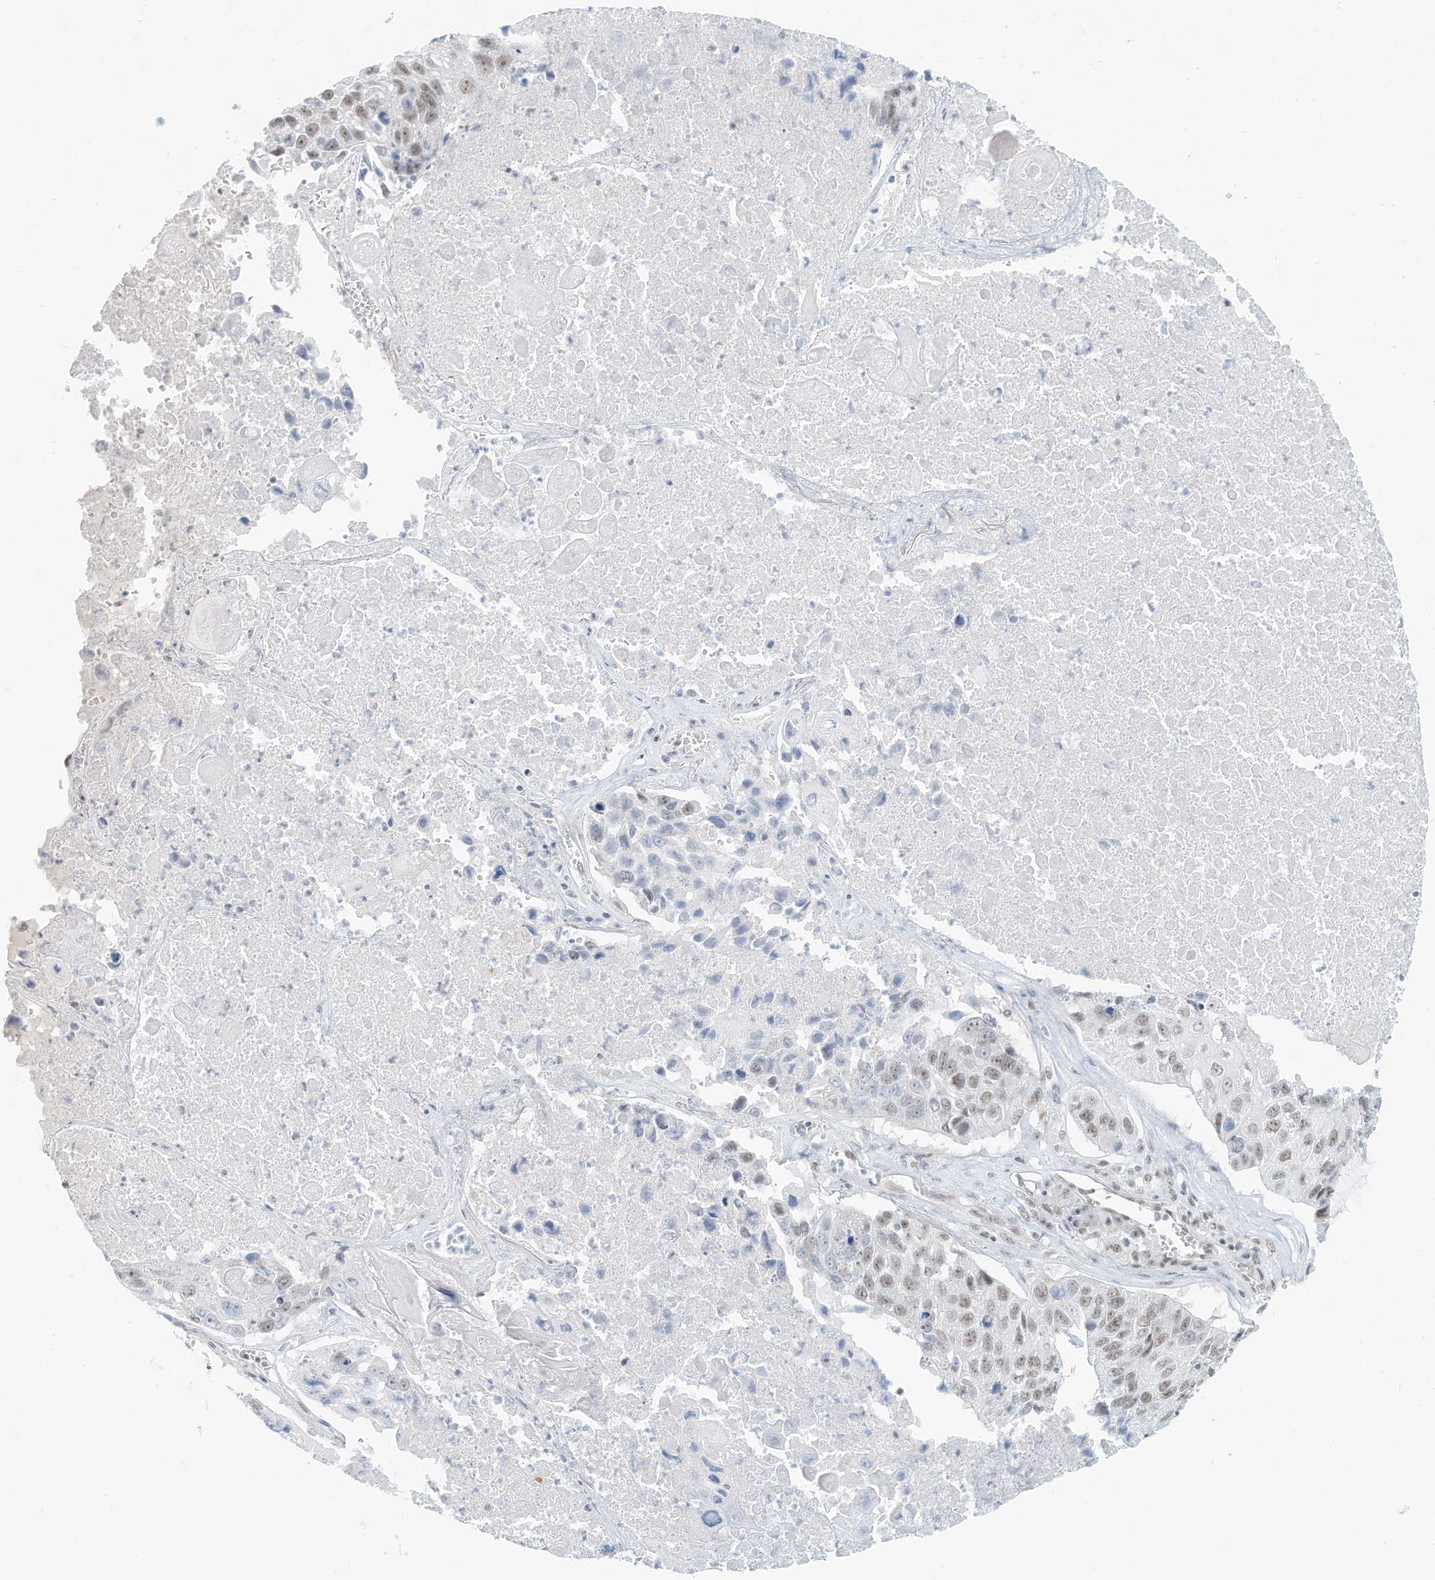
{"staining": {"intensity": "weak", "quantity": "25%-75%", "location": "nuclear"}, "tissue": "lung cancer", "cell_type": "Tumor cells", "image_type": "cancer", "snomed": [{"axis": "morphology", "description": "Squamous cell carcinoma, NOS"}, {"axis": "topography", "description": "Lung"}], "caption": "A brown stain highlights weak nuclear expression of a protein in lung cancer tumor cells.", "gene": "PGC", "patient": {"sex": "male", "age": 61}}